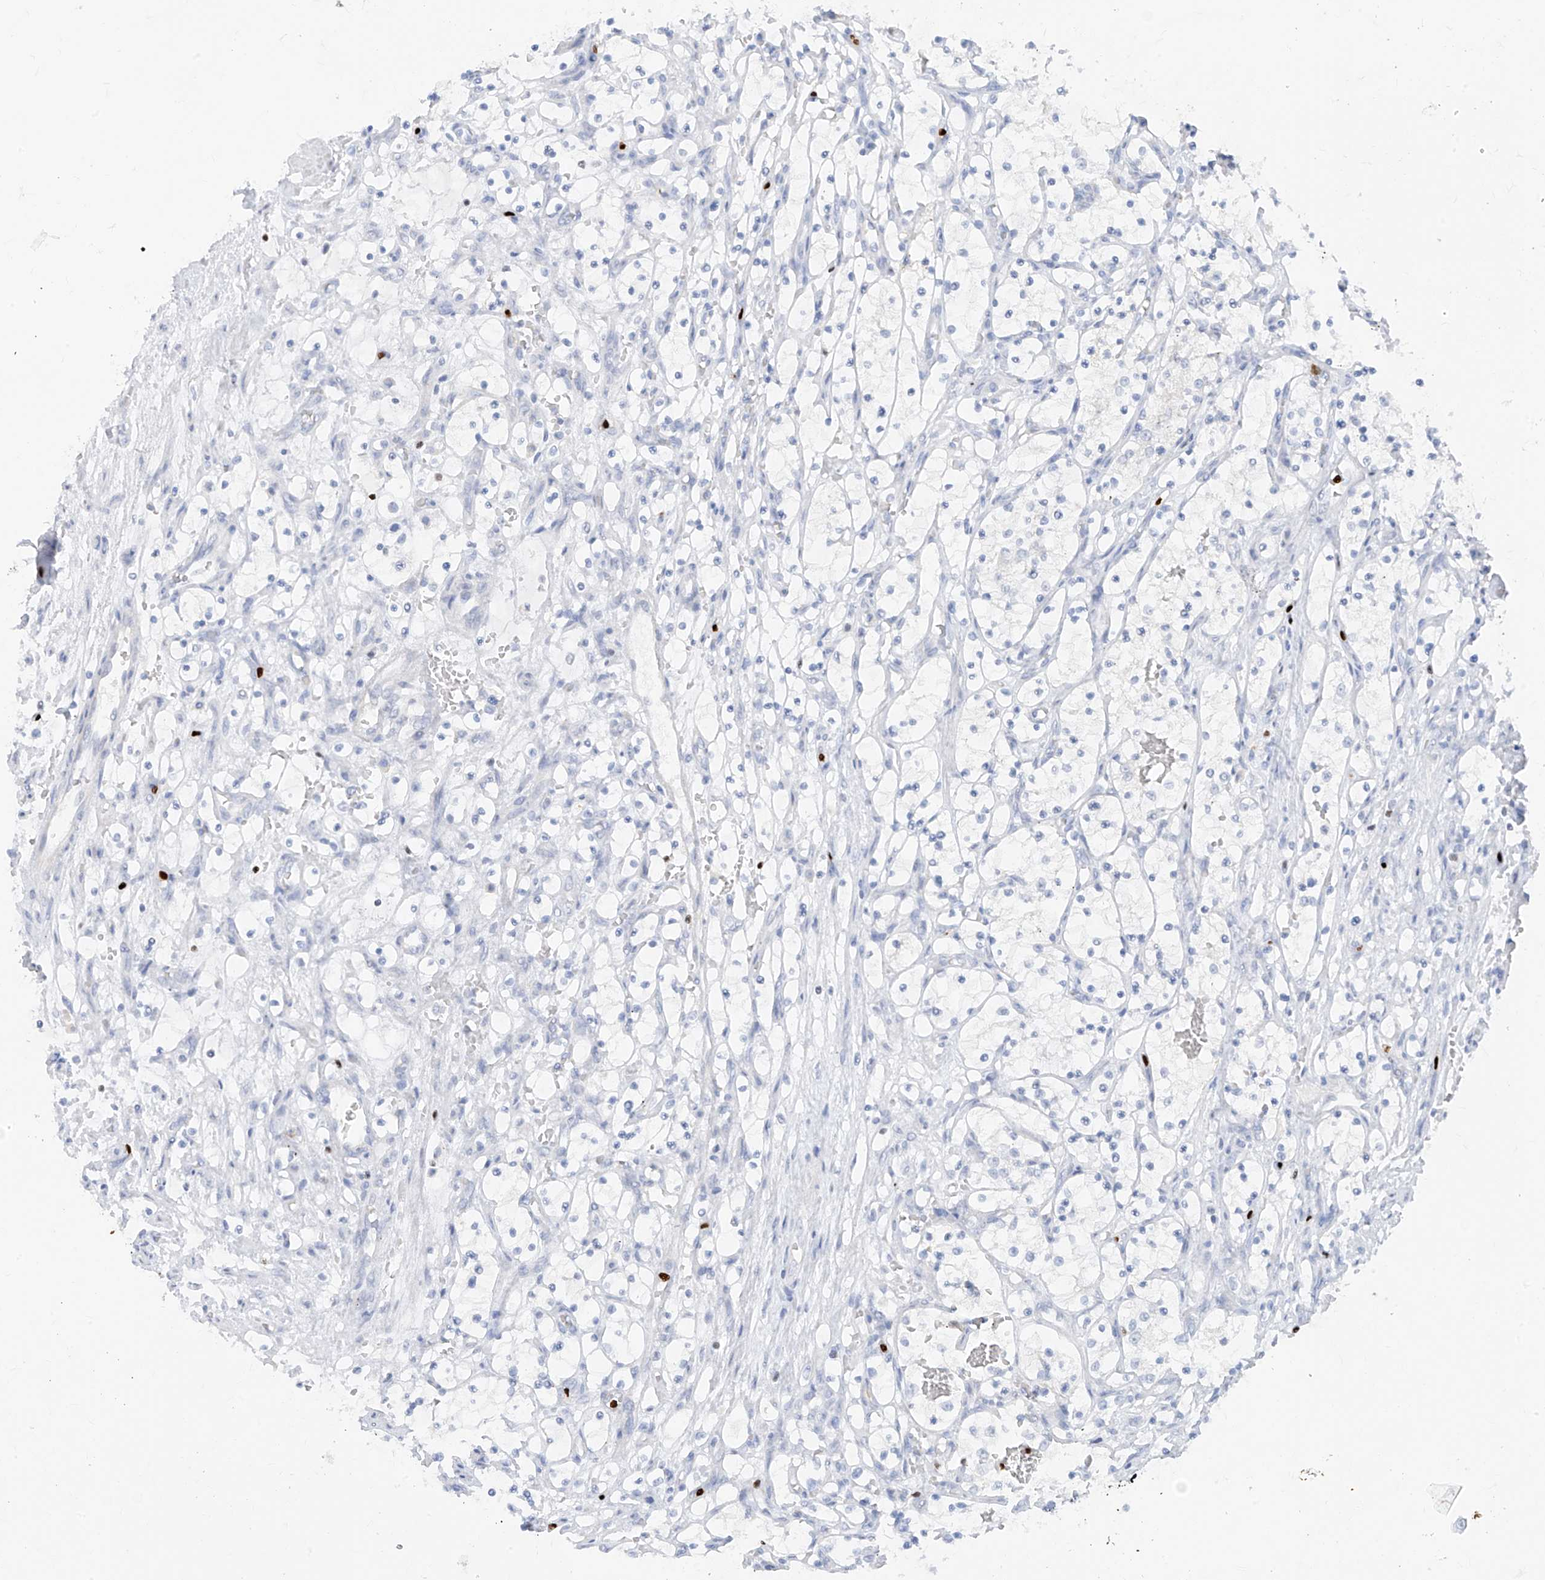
{"staining": {"intensity": "negative", "quantity": "none", "location": "none"}, "tissue": "renal cancer", "cell_type": "Tumor cells", "image_type": "cancer", "snomed": [{"axis": "morphology", "description": "Adenocarcinoma, NOS"}, {"axis": "topography", "description": "Kidney"}], "caption": "Protein analysis of adenocarcinoma (renal) demonstrates no significant staining in tumor cells.", "gene": "TBX21", "patient": {"sex": "female", "age": 69}}